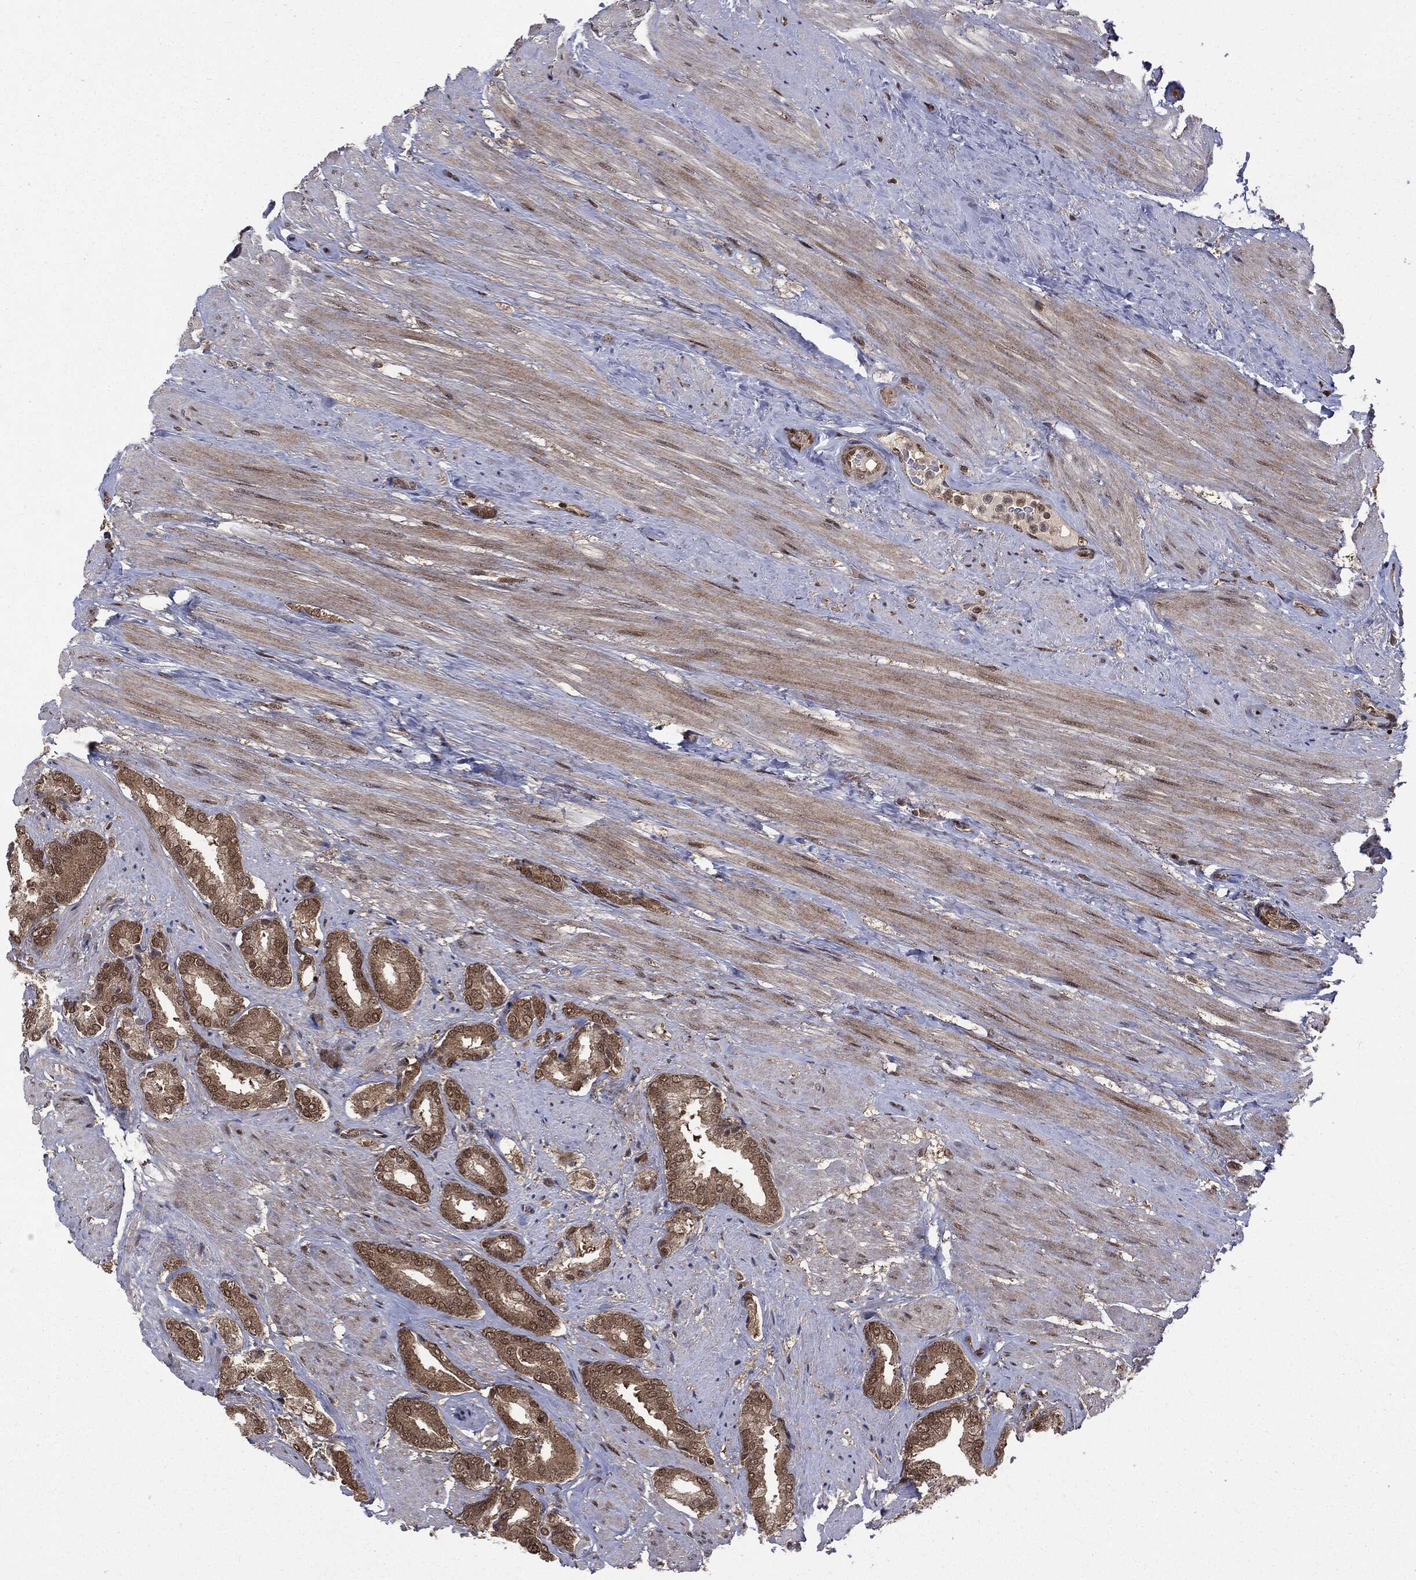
{"staining": {"intensity": "weak", "quantity": ">75%", "location": "cytoplasmic/membranous,nuclear"}, "tissue": "prostate cancer", "cell_type": "Tumor cells", "image_type": "cancer", "snomed": [{"axis": "morphology", "description": "Adenocarcinoma, High grade"}, {"axis": "topography", "description": "Prostate"}], "caption": "There is low levels of weak cytoplasmic/membranous and nuclear staining in tumor cells of prostate high-grade adenocarcinoma, as demonstrated by immunohistochemical staining (brown color).", "gene": "PTPA", "patient": {"sex": "male", "age": 56}}